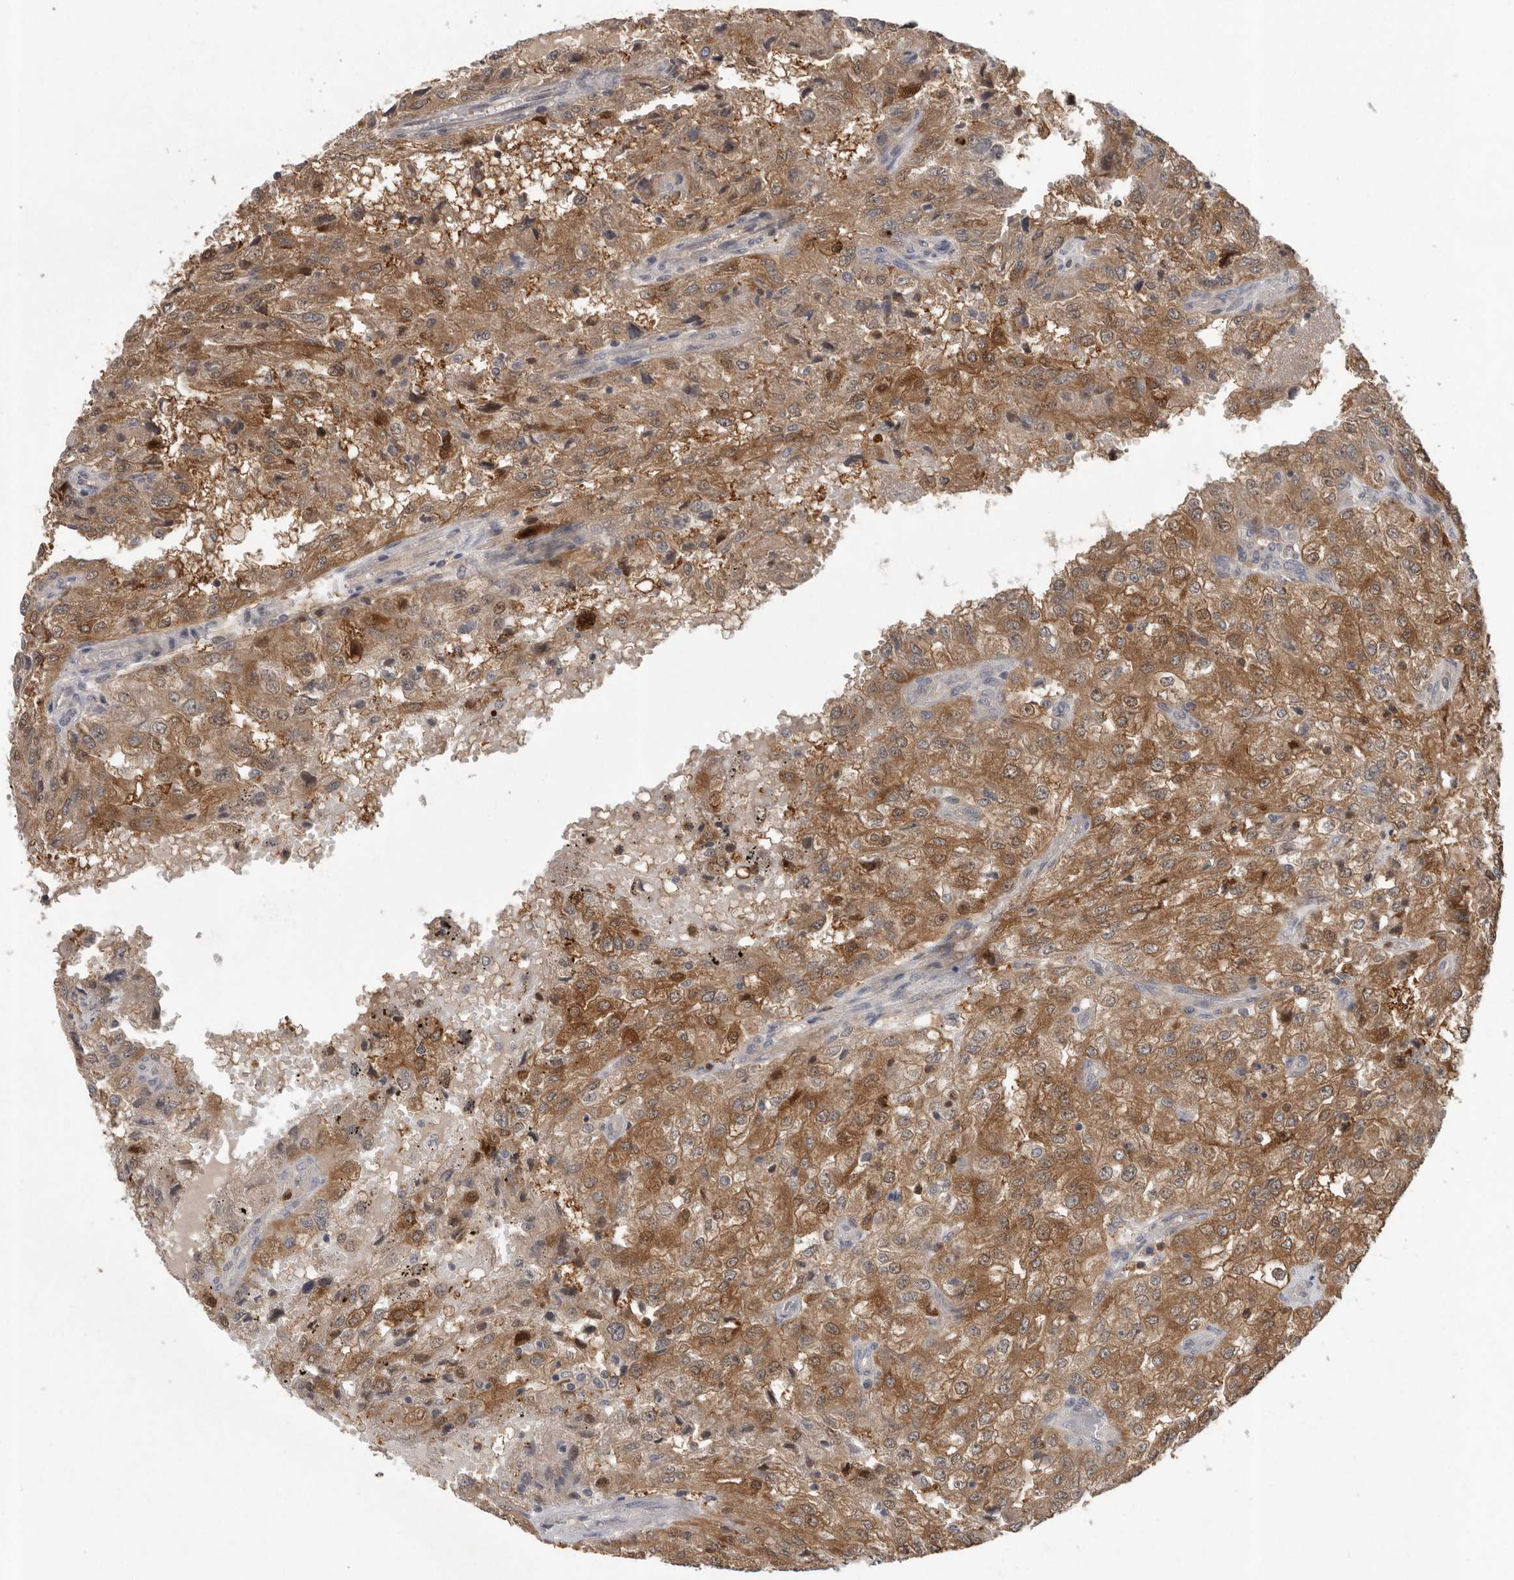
{"staining": {"intensity": "moderate", "quantity": ">75%", "location": "cytoplasmic/membranous"}, "tissue": "renal cancer", "cell_type": "Tumor cells", "image_type": "cancer", "snomed": [{"axis": "morphology", "description": "Adenocarcinoma, NOS"}, {"axis": "topography", "description": "Kidney"}], "caption": "Renal adenocarcinoma stained for a protein (brown) shows moderate cytoplasmic/membranous positive expression in approximately >75% of tumor cells.", "gene": "RALGPS2", "patient": {"sex": "female", "age": 54}}